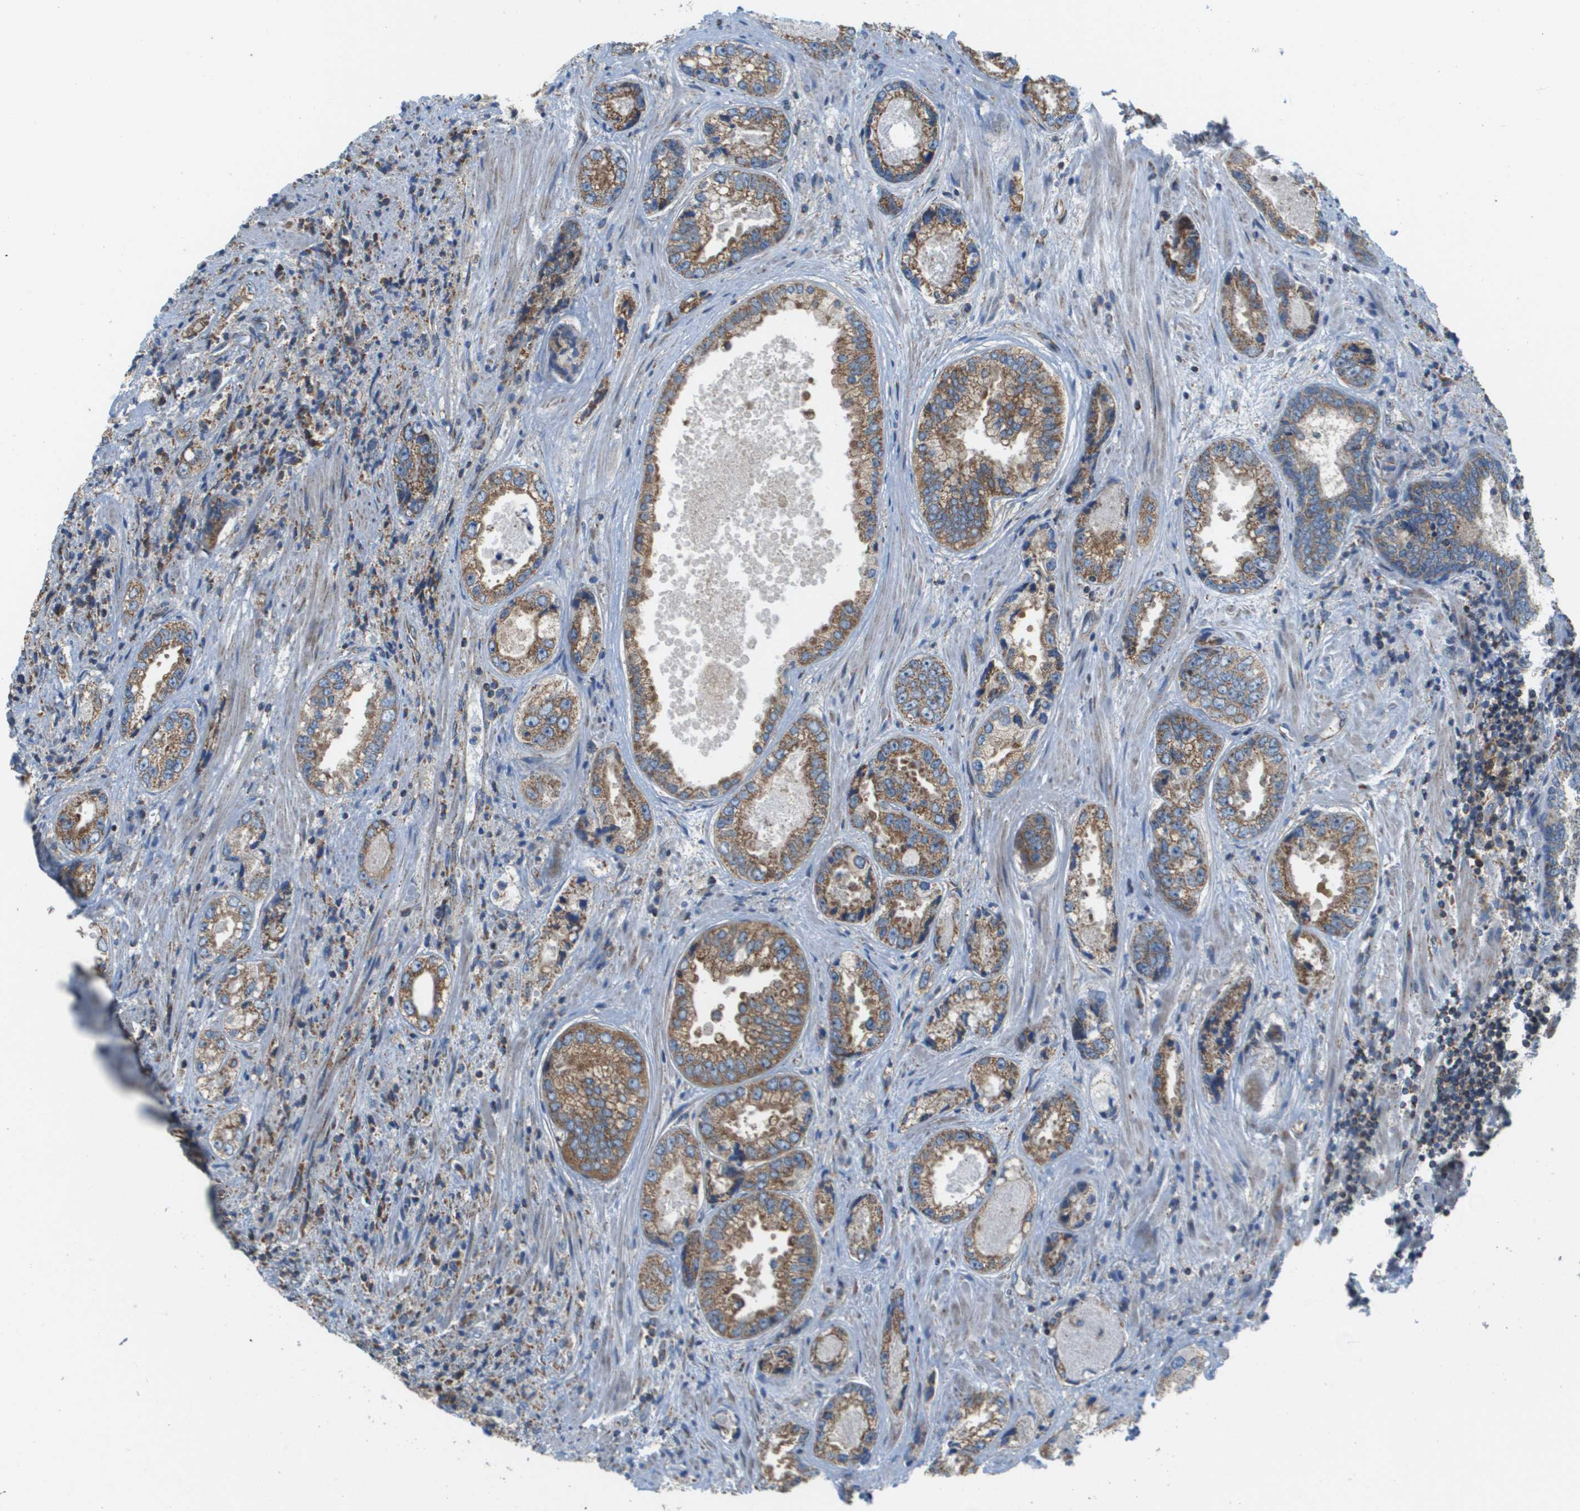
{"staining": {"intensity": "moderate", "quantity": ">75%", "location": "cytoplasmic/membranous"}, "tissue": "prostate cancer", "cell_type": "Tumor cells", "image_type": "cancer", "snomed": [{"axis": "morphology", "description": "Adenocarcinoma, High grade"}, {"axis": "topography", "description": "Prostate"}], "caption": "Brown immunohistochemical staining in prostate cancer (adenocarcinoma (high-grade)) demonstrates moderate cytoplasmic/membranous expression in approximately >75% of tumor cells.", "gene": "TAOK3", "patient": {"sex": "male", "age": 61}}